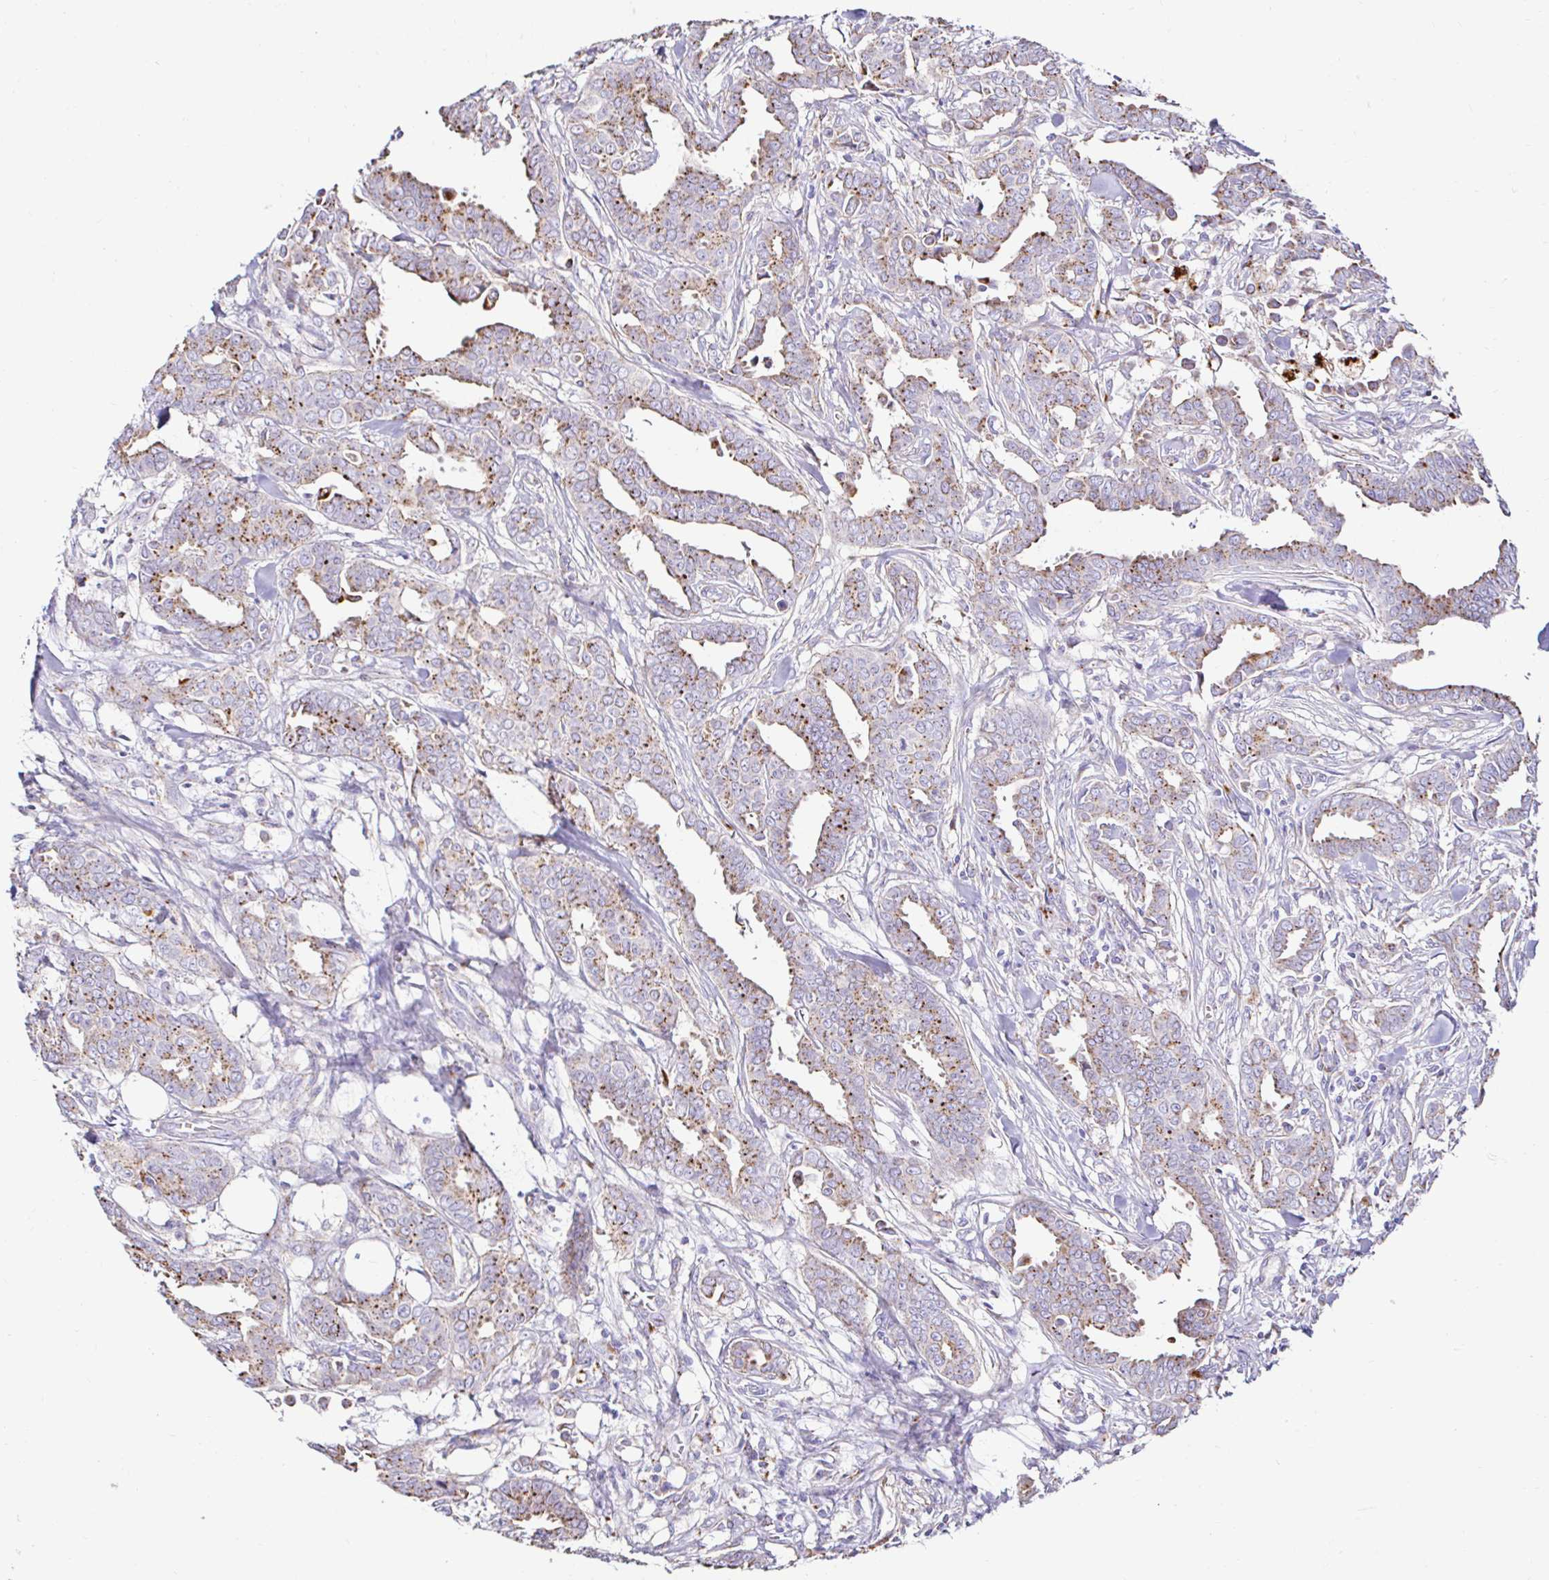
{"staining": {"intensity": "moderate", "quantity": ">75%", "location": "cytoplasmic/membranous"}, "tissue": "breast cancer", "cell_type": "Tumor cells", "image_type": "cancer", "snomed": [{"axis": "morphology", "description": "Duct carcinoma"}, {"axis": "topography", "description": "Breast"}], "caption": "Immunohistochemistry (IHC) of breast infiltrating ductal carcinoma shows medium levels of moderate cytoplasmic/membranous staining in about >75% of tumor cells.", "gene": "GALNS", "patient": {"sex": "female", "age": 45}}